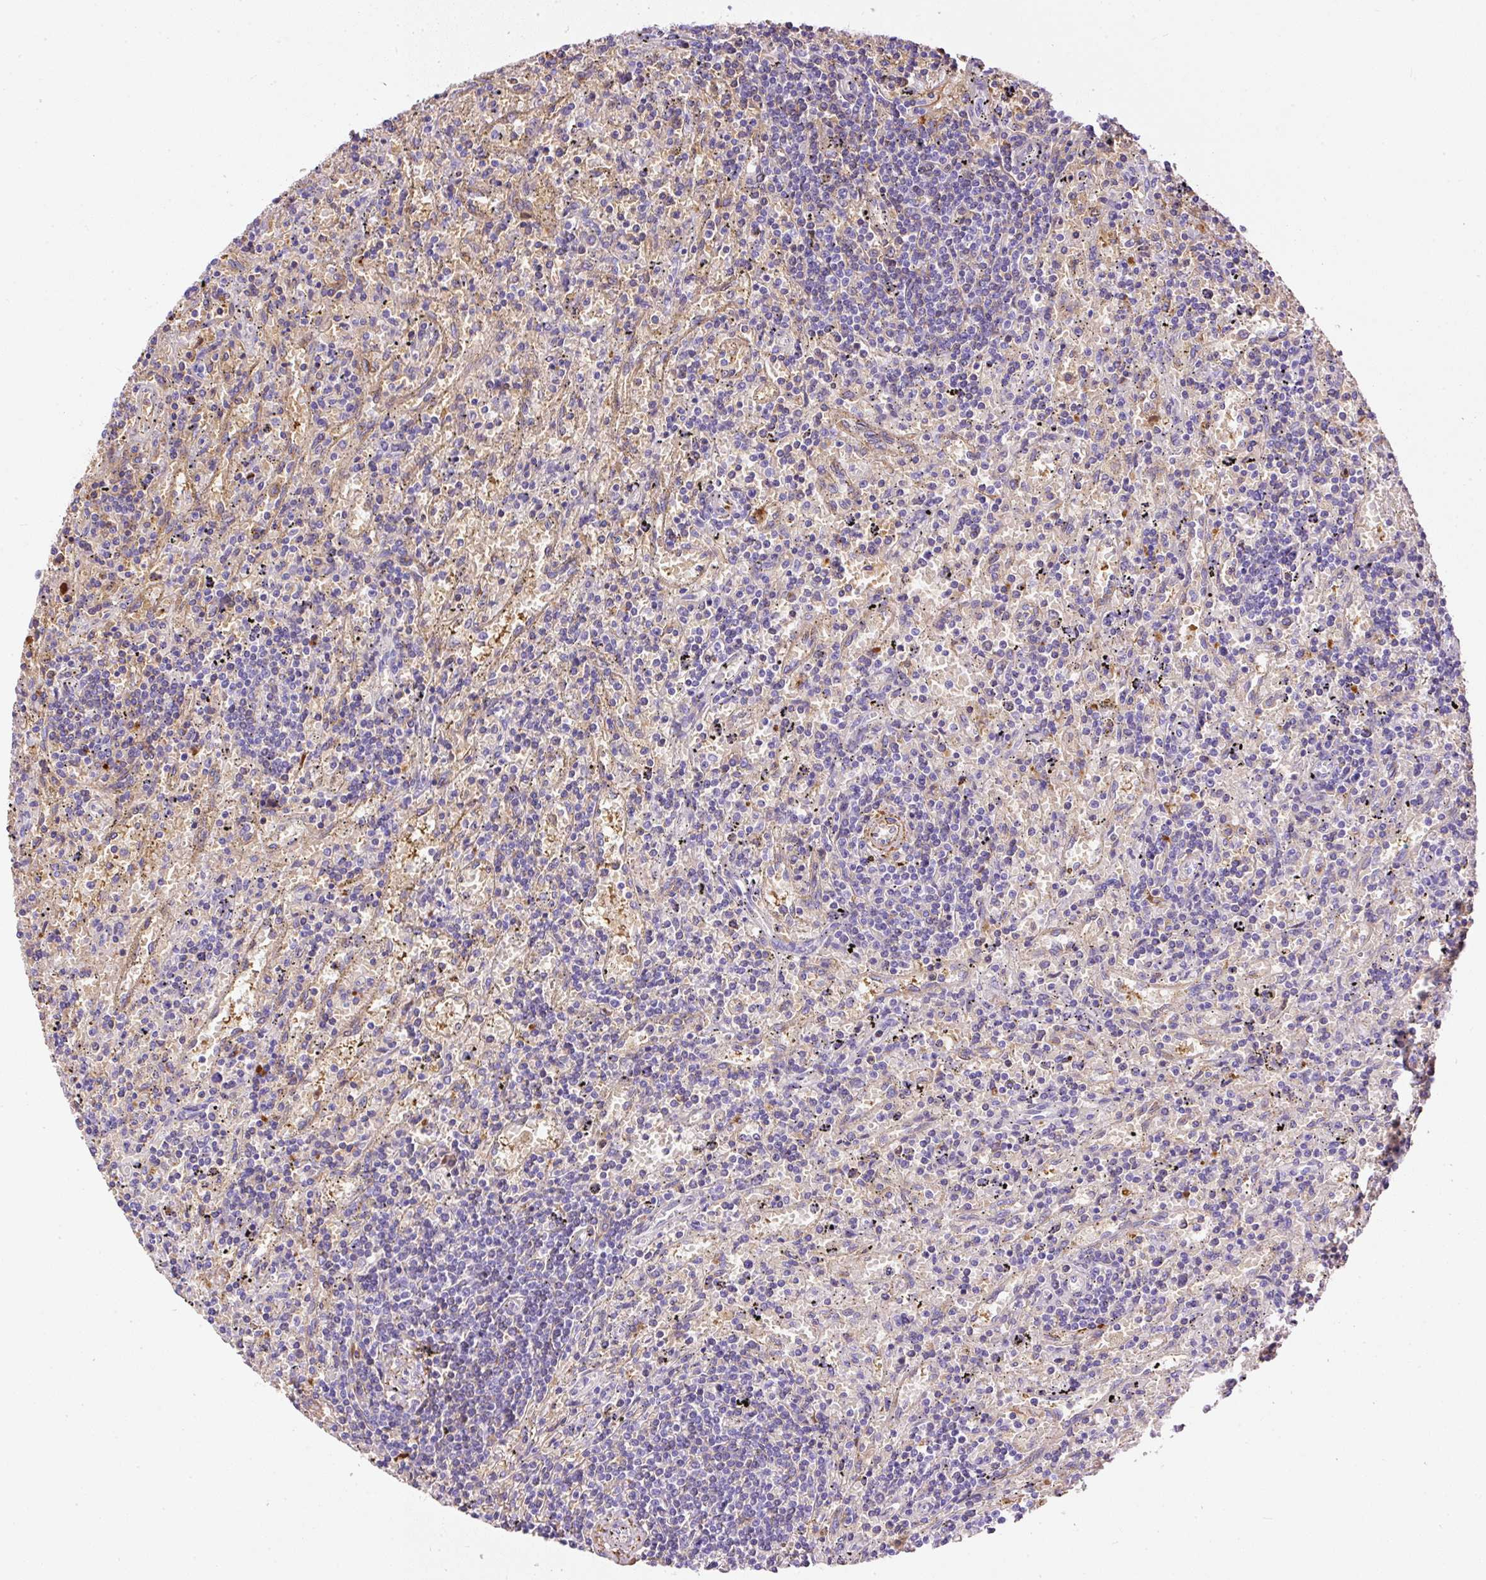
{"staining": {"intensity": "negative", "quantity": "none", "location": "none"}, "tissue": "lymphoma", "cell_type": "Tumor cells", "image_type": "cancer", "snomed": [{"axis": "morphology", "description": "Malignant lymphoma, non-Hodgkin's type, Low grade"}, {"axis": "topography", "description": "Spleen"}], "caption": "This is an immunohistochemistry micrograph of human low-grade malignant lymphoma, non-Hodgkin's type. There is no staining in tumor cells.", "gene": "APCS", "patient": {"sex": "male", "age": 76}}